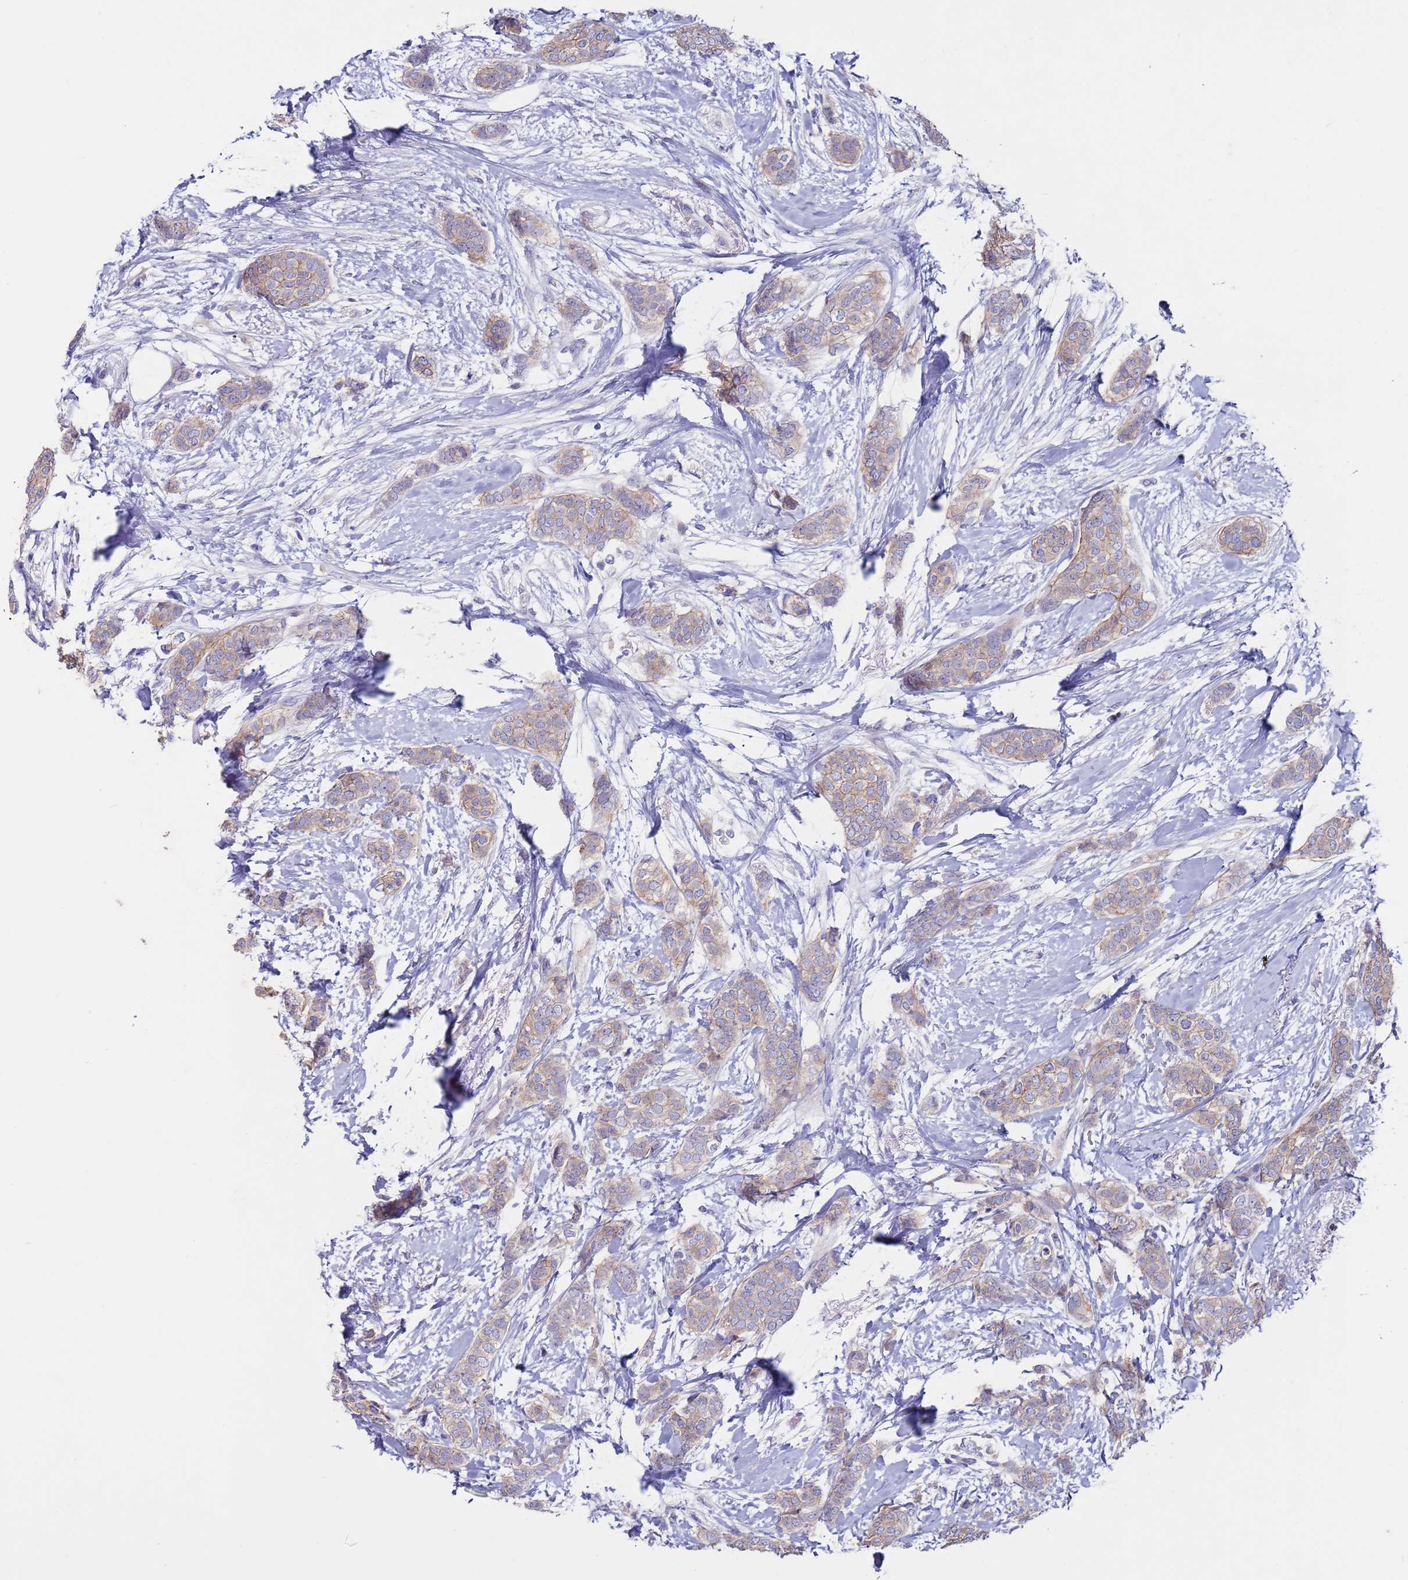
{"staining": {"intensity": "weak", "quantity": ">75%", "location": "cytoplasmic/membranous"}, "tissue": "breast cancer", "cell_type": "Tumor cells", "image_type": "cancer", "snomed": [{"axis": "morphology", "description": "Duct carcinoma"}, {"axis": "topography", "description": "Breast"}], "caption": "Breast cancer tissue demonstrates weak cytoplasmic/membranous positivity in approximately >75% of tumor cells, visualized by immunohistochemistry. (DAB = brown stain, brightfield microscopy at high magnification).", "gene": "KRTCAP3", "patient": {"sex": "female", "age": 72}}